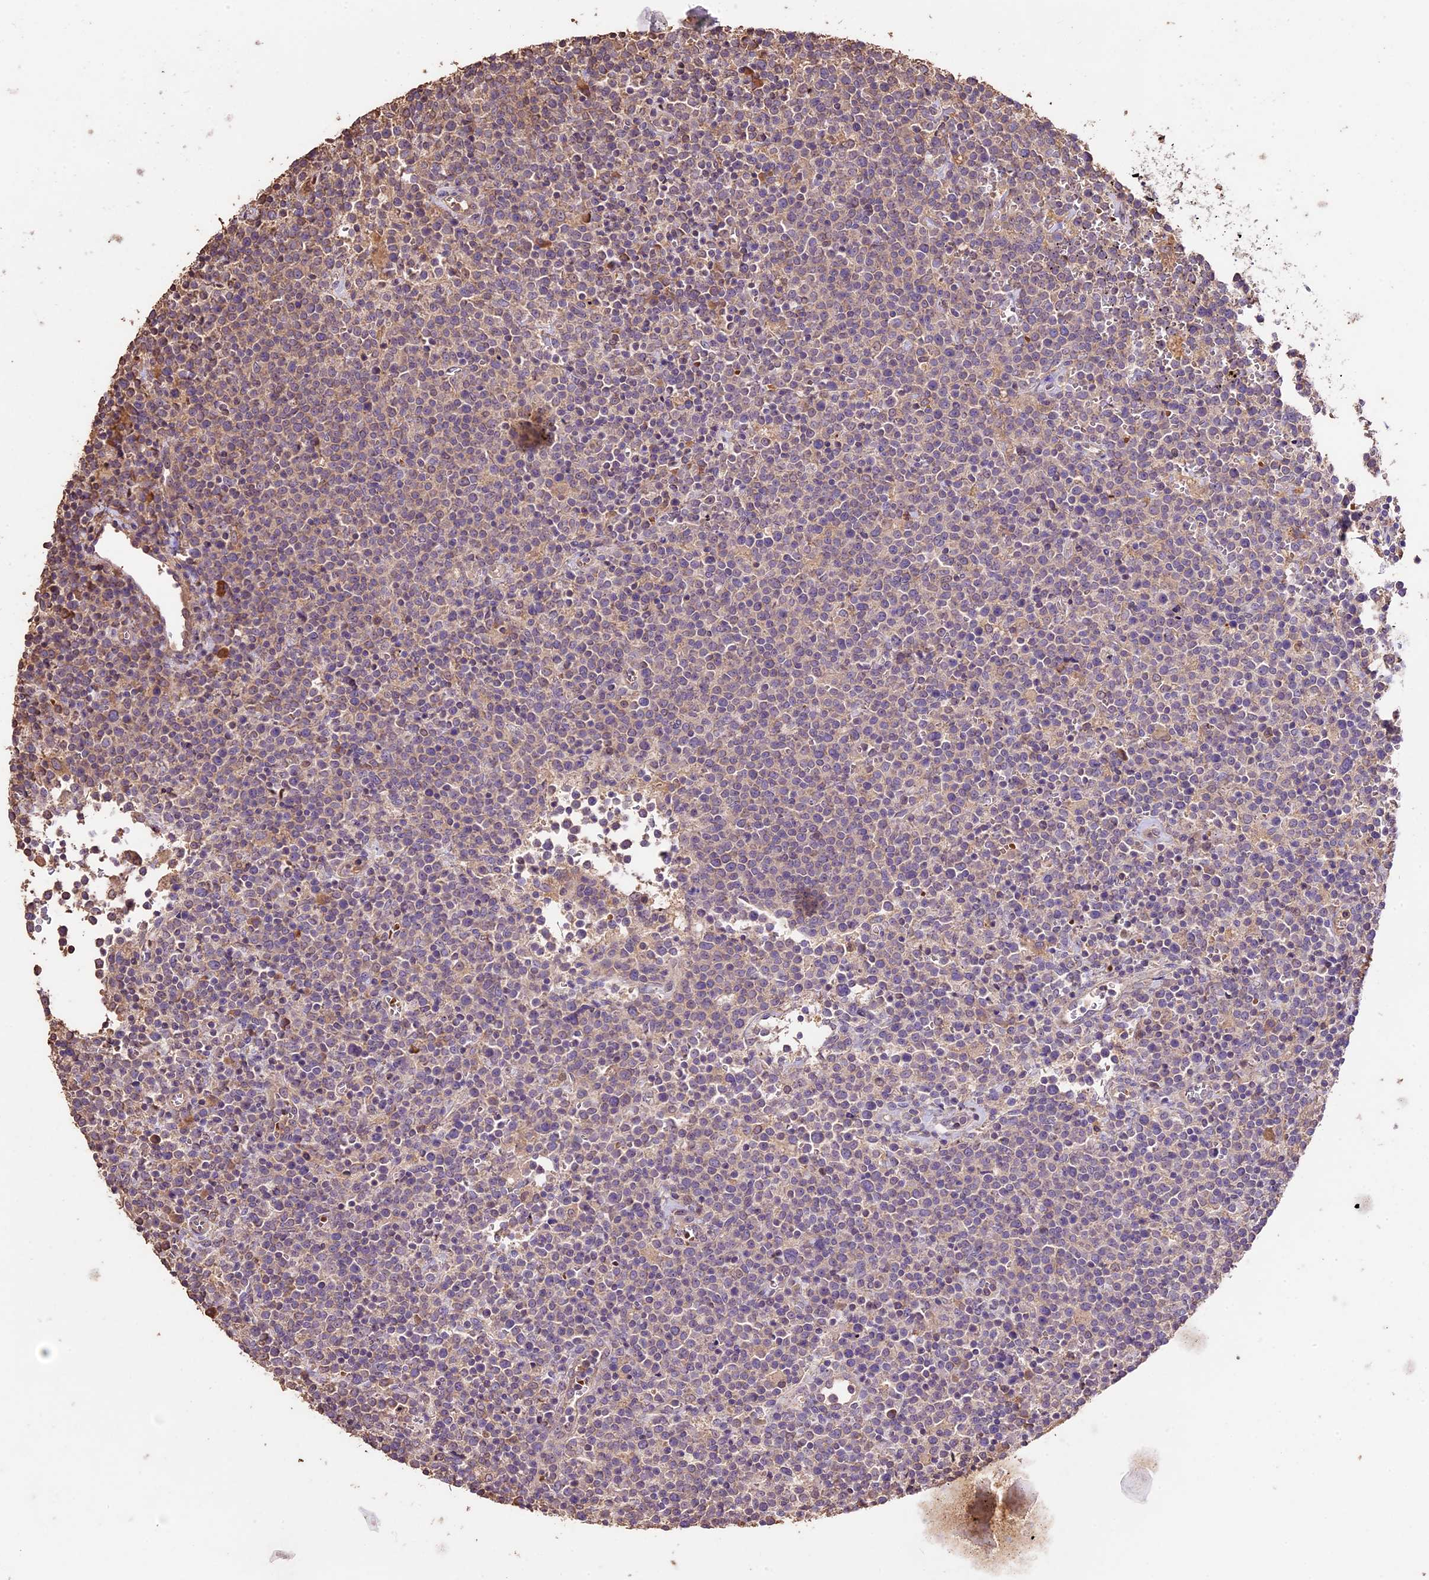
{"staining": {"intensity": "weak", "quantity": "<25%", "location": "cytoplasmic/membranous"}, "tissue": "lymphoma", "cell_type": "Tumor cells", "image_type": "cancer", "snomed": [{"axis": "morphology", "description": "Malignant lymphoma, non-Hodgkin's type, High grade"}, {"axis": "topography", "description": "Lymph node"}], "caption": "Tumor cells are negative for protein expression in human high-grade malignant lymphoma, non-Hodgkin's type.", "gene": "CRLF1", "patient": {"sex": "male", "age": 61}}